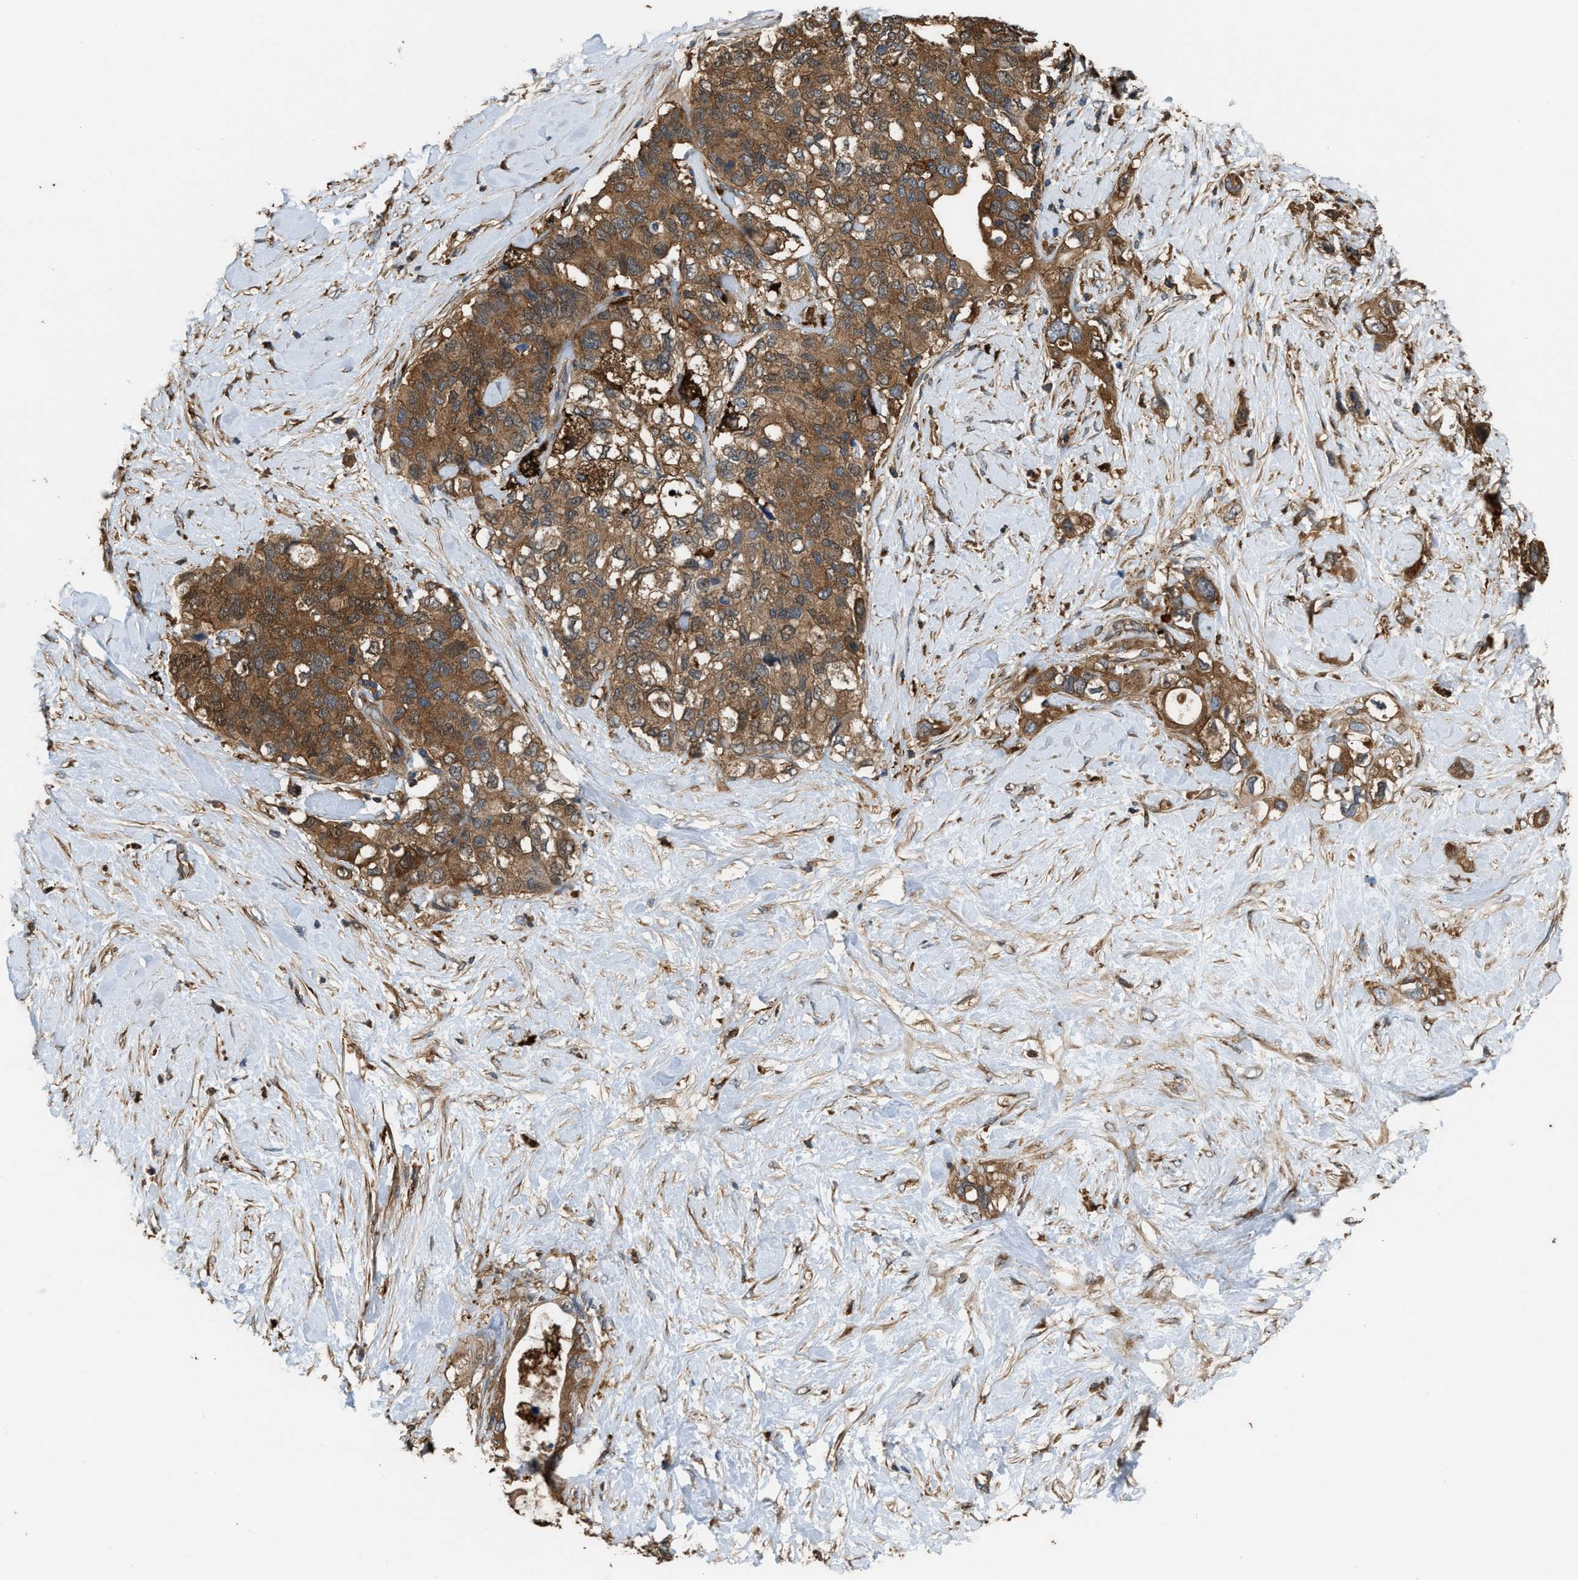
{"staining": {"intensity": "strong", "quantity": ">75%", "location": "cytoplasmic/membranous"}, "tissue": "pancreatic cancer", "cell_type": "Tumor cells", "image_type": "cancer", "snomed": [{"axis": "morphology", "description": "Adenocarcinoma, NOS"}, {"axis": "topography", "description": "Pancreas"}], "caption": "Immunohistochemical staining of human pancreatic cancer (adenocarcinoma) shows strong cytoplasmic/membranous protein expression in approximately >75% of tumor cells.", "gene": "ATIC", "patient": {"sex": "female", "age": 56}}